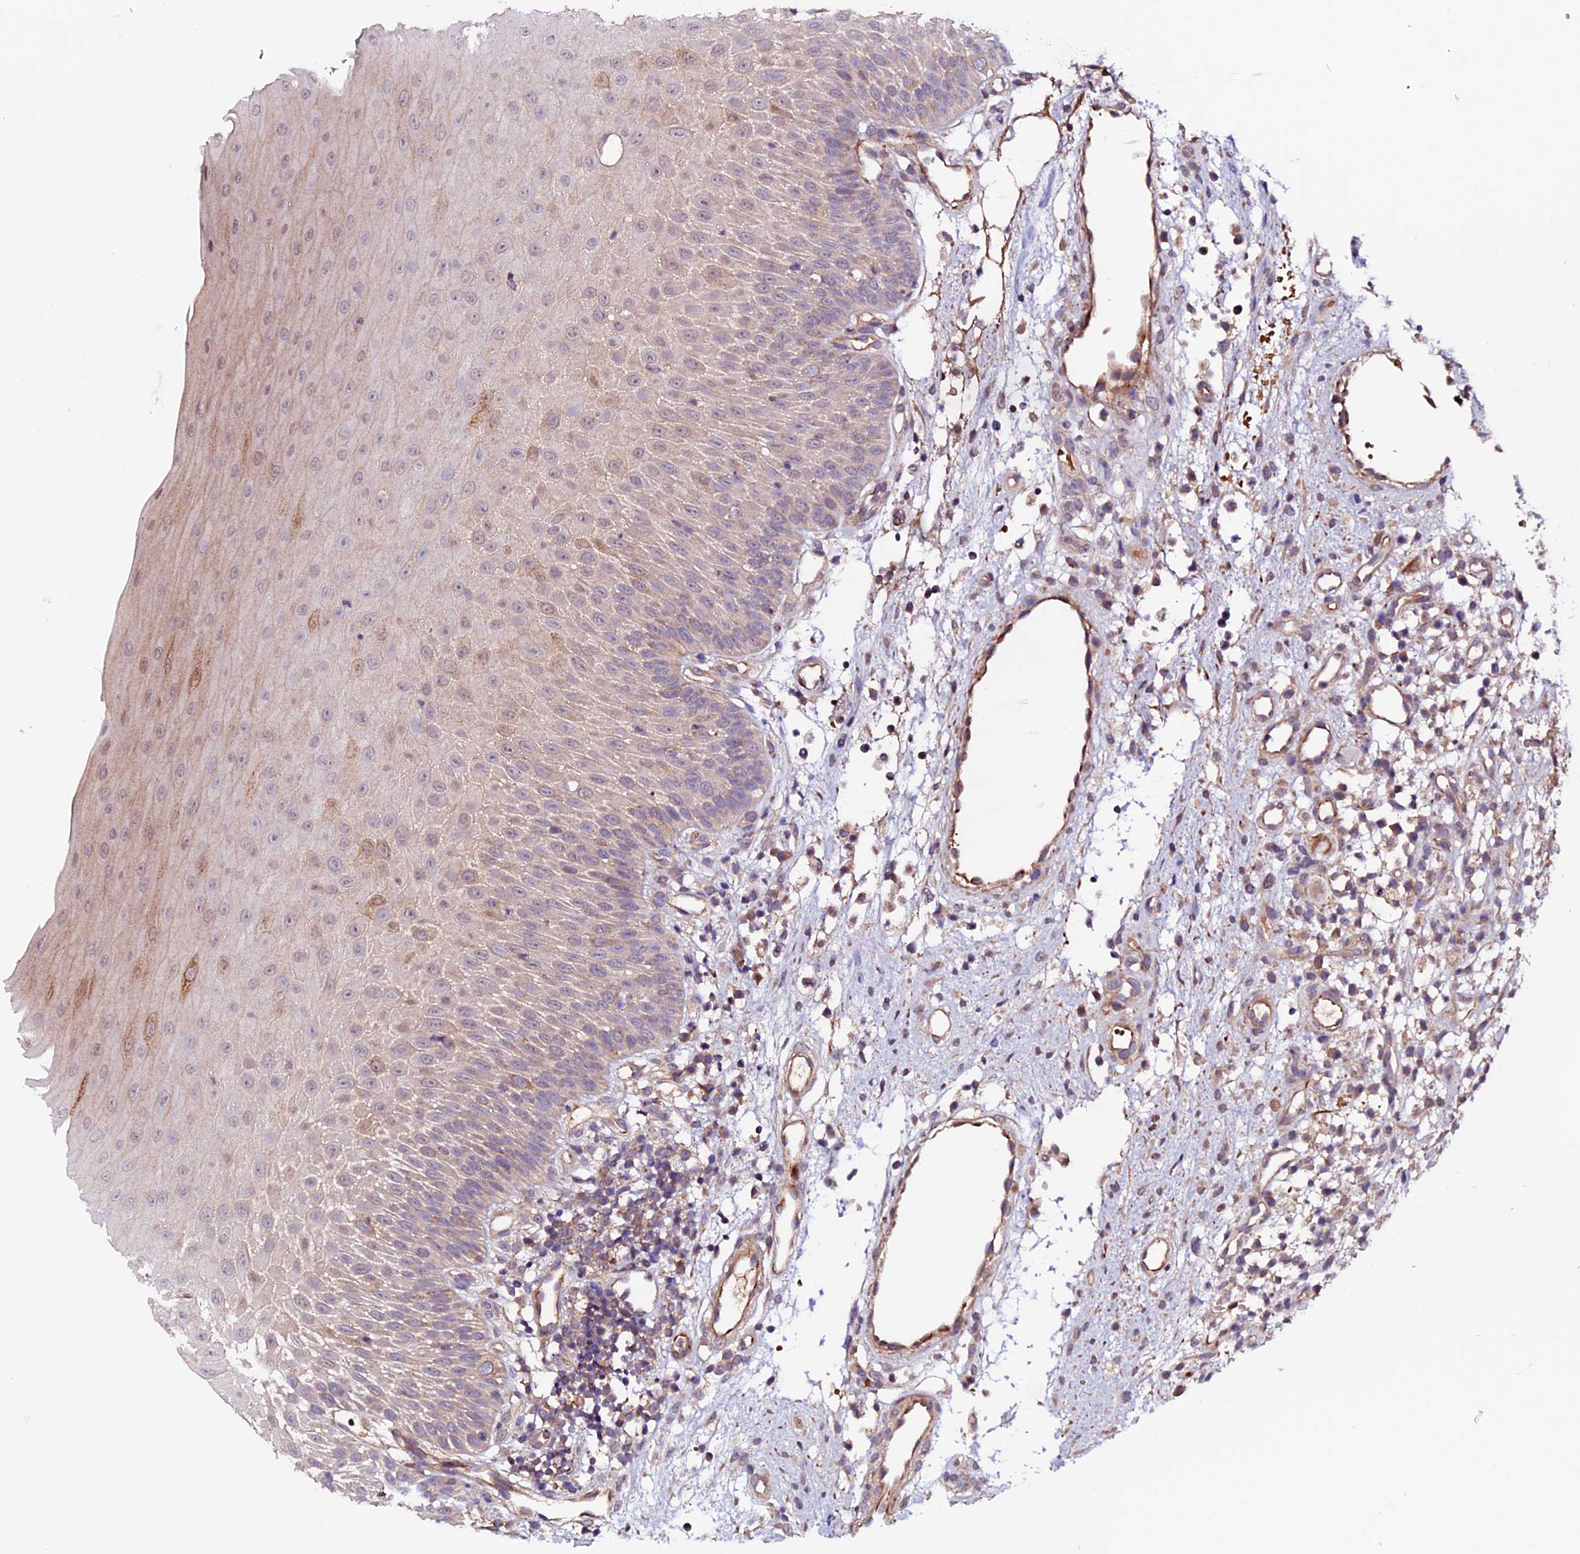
{"staining": {"intensity": "moderate", "quantity": "25%-75%", "location": "cytoplasmic/membranous"}, "tissue": "oral mucosa", "cell_type": "Squamous epithelial cells", "image_type": "normal", "snomed": [{"axis": "morphology", "description": "Normal tissue, NOS"}, {"axis": "topography", "description": "Oral tissue"}], "caption": "Protein staining of unremarkable oral mucosa reveals moderate cytoplasmic/membranous expression in about 25%-75% of squamous epithelial cells.", "gene": "RINL", "patient": {"sex": "female", "age": 13}}